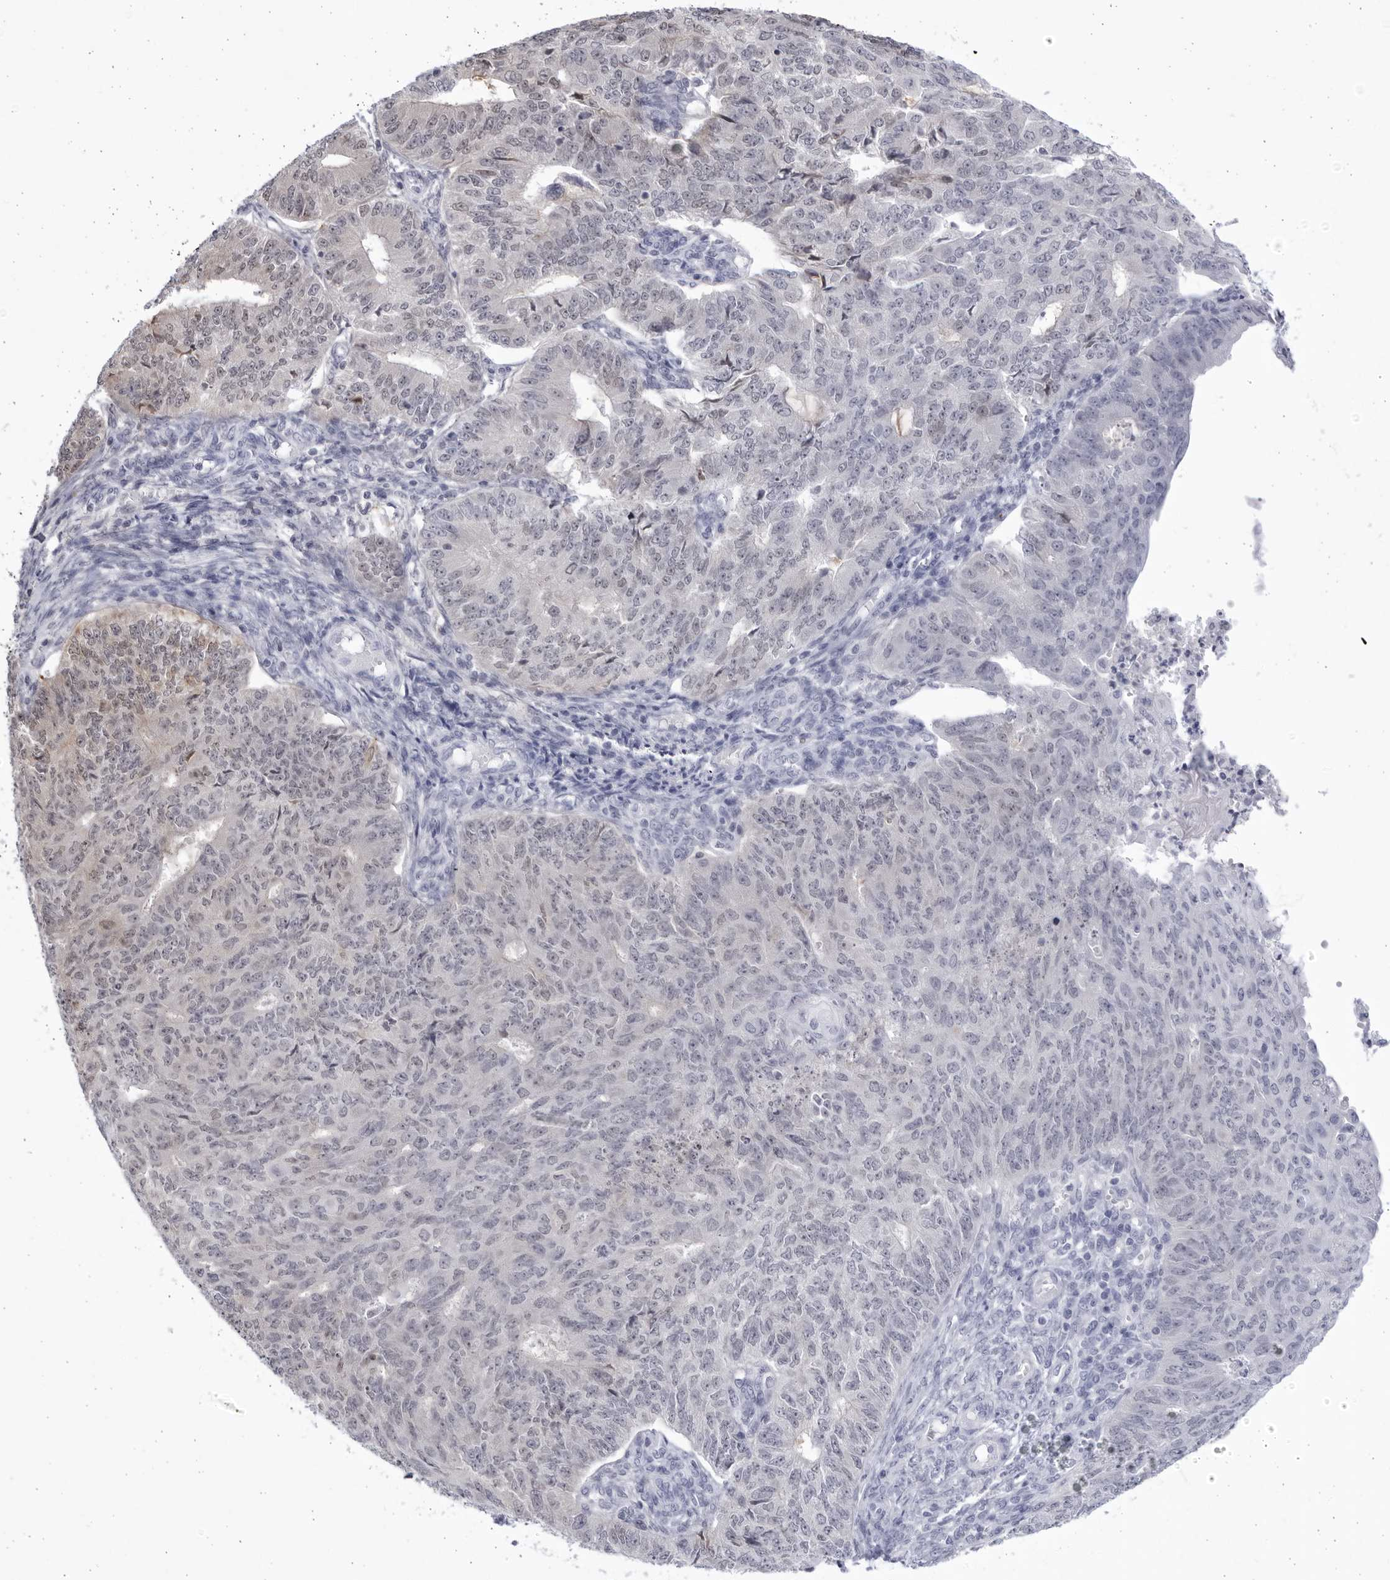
{"staining": {"intensity": "negative", "quantity": "none", "location": "none"}, "tissue": "endometrial cancer", "cell_type": "Tumor cells", "image_type": "cancer", "snomed": [{"axis": "morphology", "description": "Adenocarcinoma, NOS"}, {"axis": "topography", "description": "Endometrium"}], "caption": "Tumor cells are negative for protein expression in human adenocarcinoma (endometrial).", "gene": "CCDC181", "patient": {"sex": "female", "age": 32}}